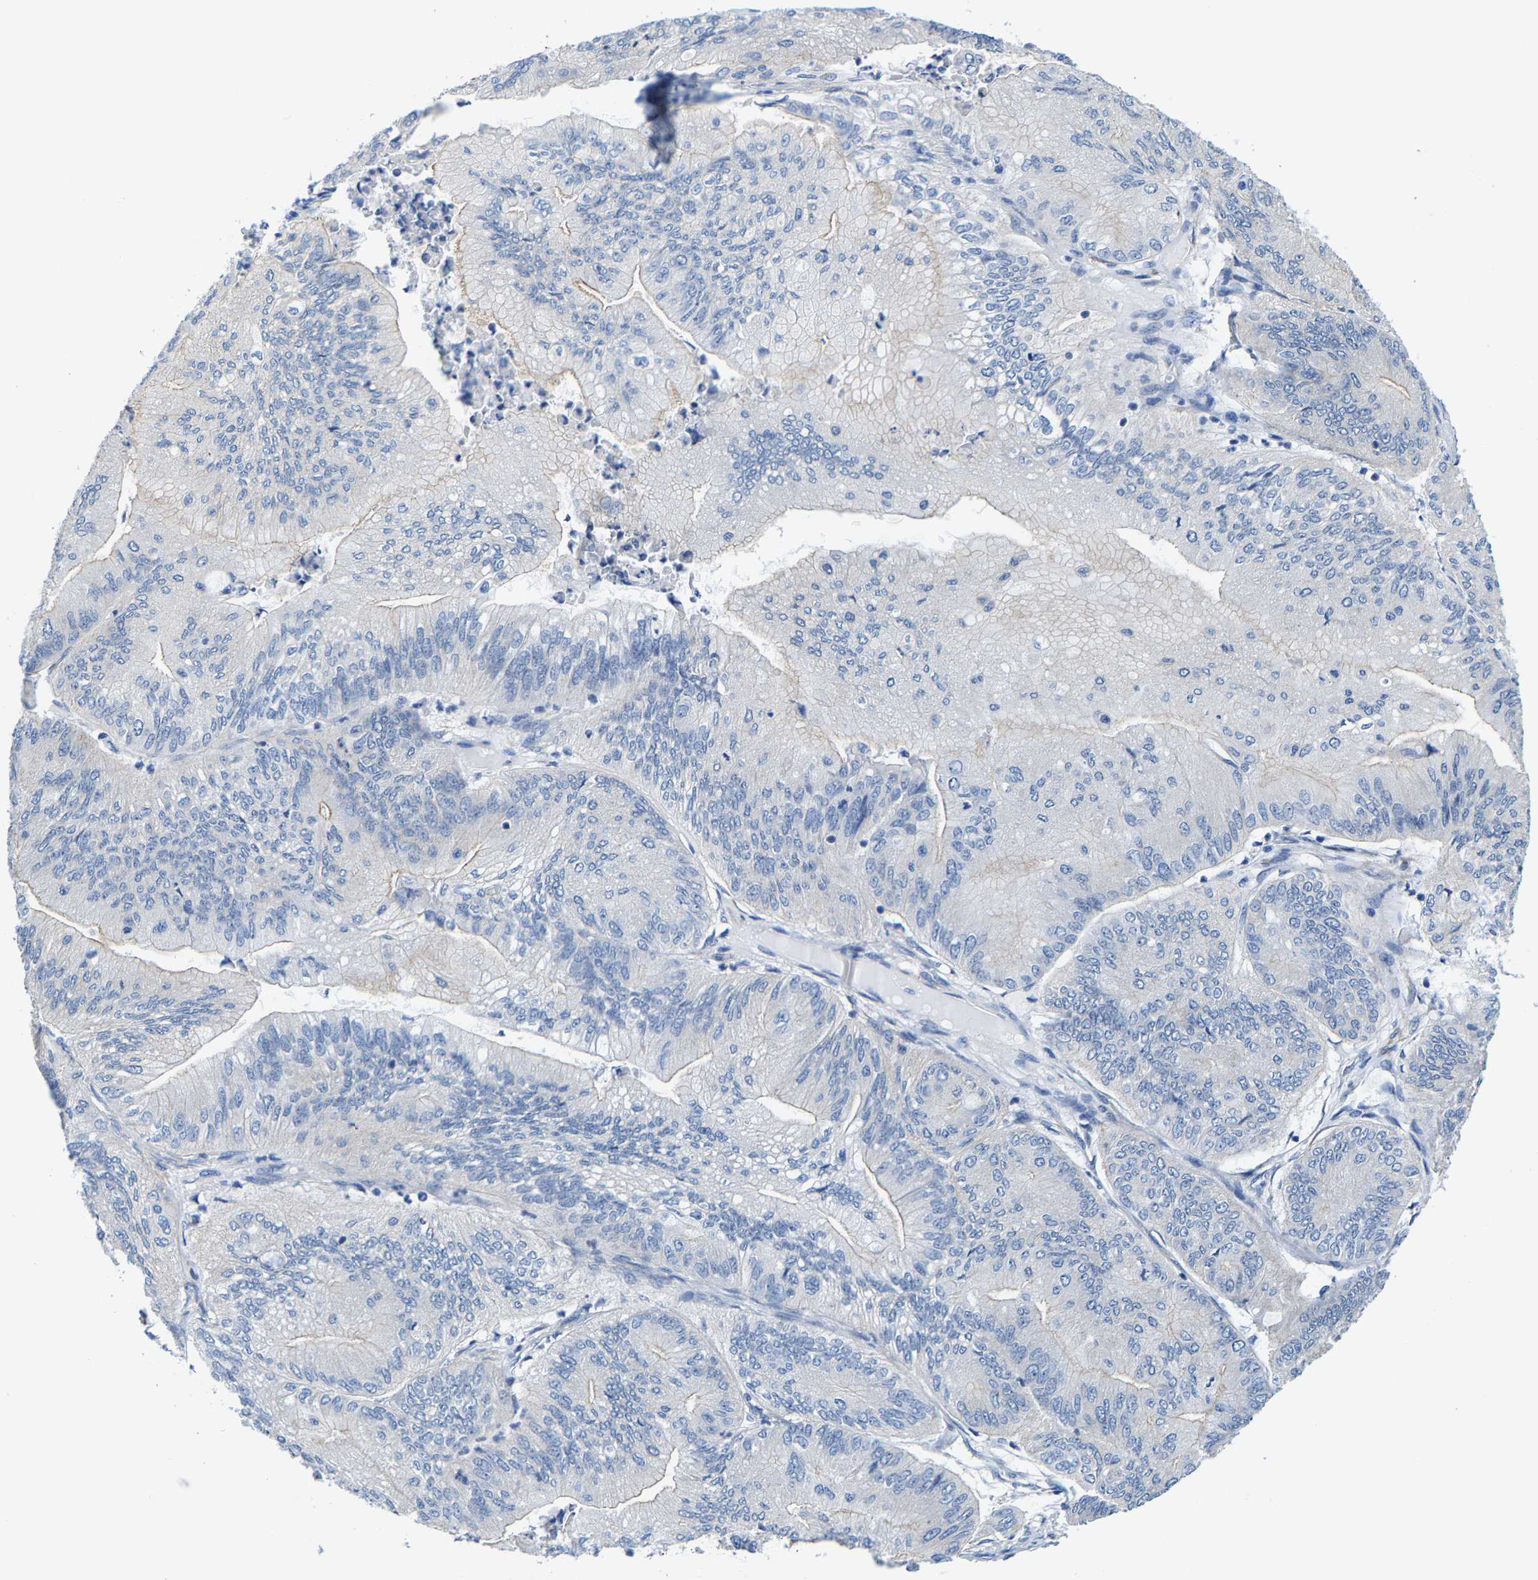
{"staining": {"intensity": "negative", "quantity": "none", "location": "none"}, "tissue": "ovarian cancer", "cell_type": "Tumor cells", "image_type": "cancer", "snomed": [{"axis": "morphology", "description": "Cystadenocarcinoma, mucinous, NOS"}, {"axis": "topography", "description": "Ovary"}], "caption": "IHC photomicrograph of neoplastic tissue: human mucinous cystadenocarcinoma (ovarian) stained with DAB demonstrates no significant protein positivity in tumor cells.", "gene": "DSCAM", "patient": {"sex": "female", "age": 61}}